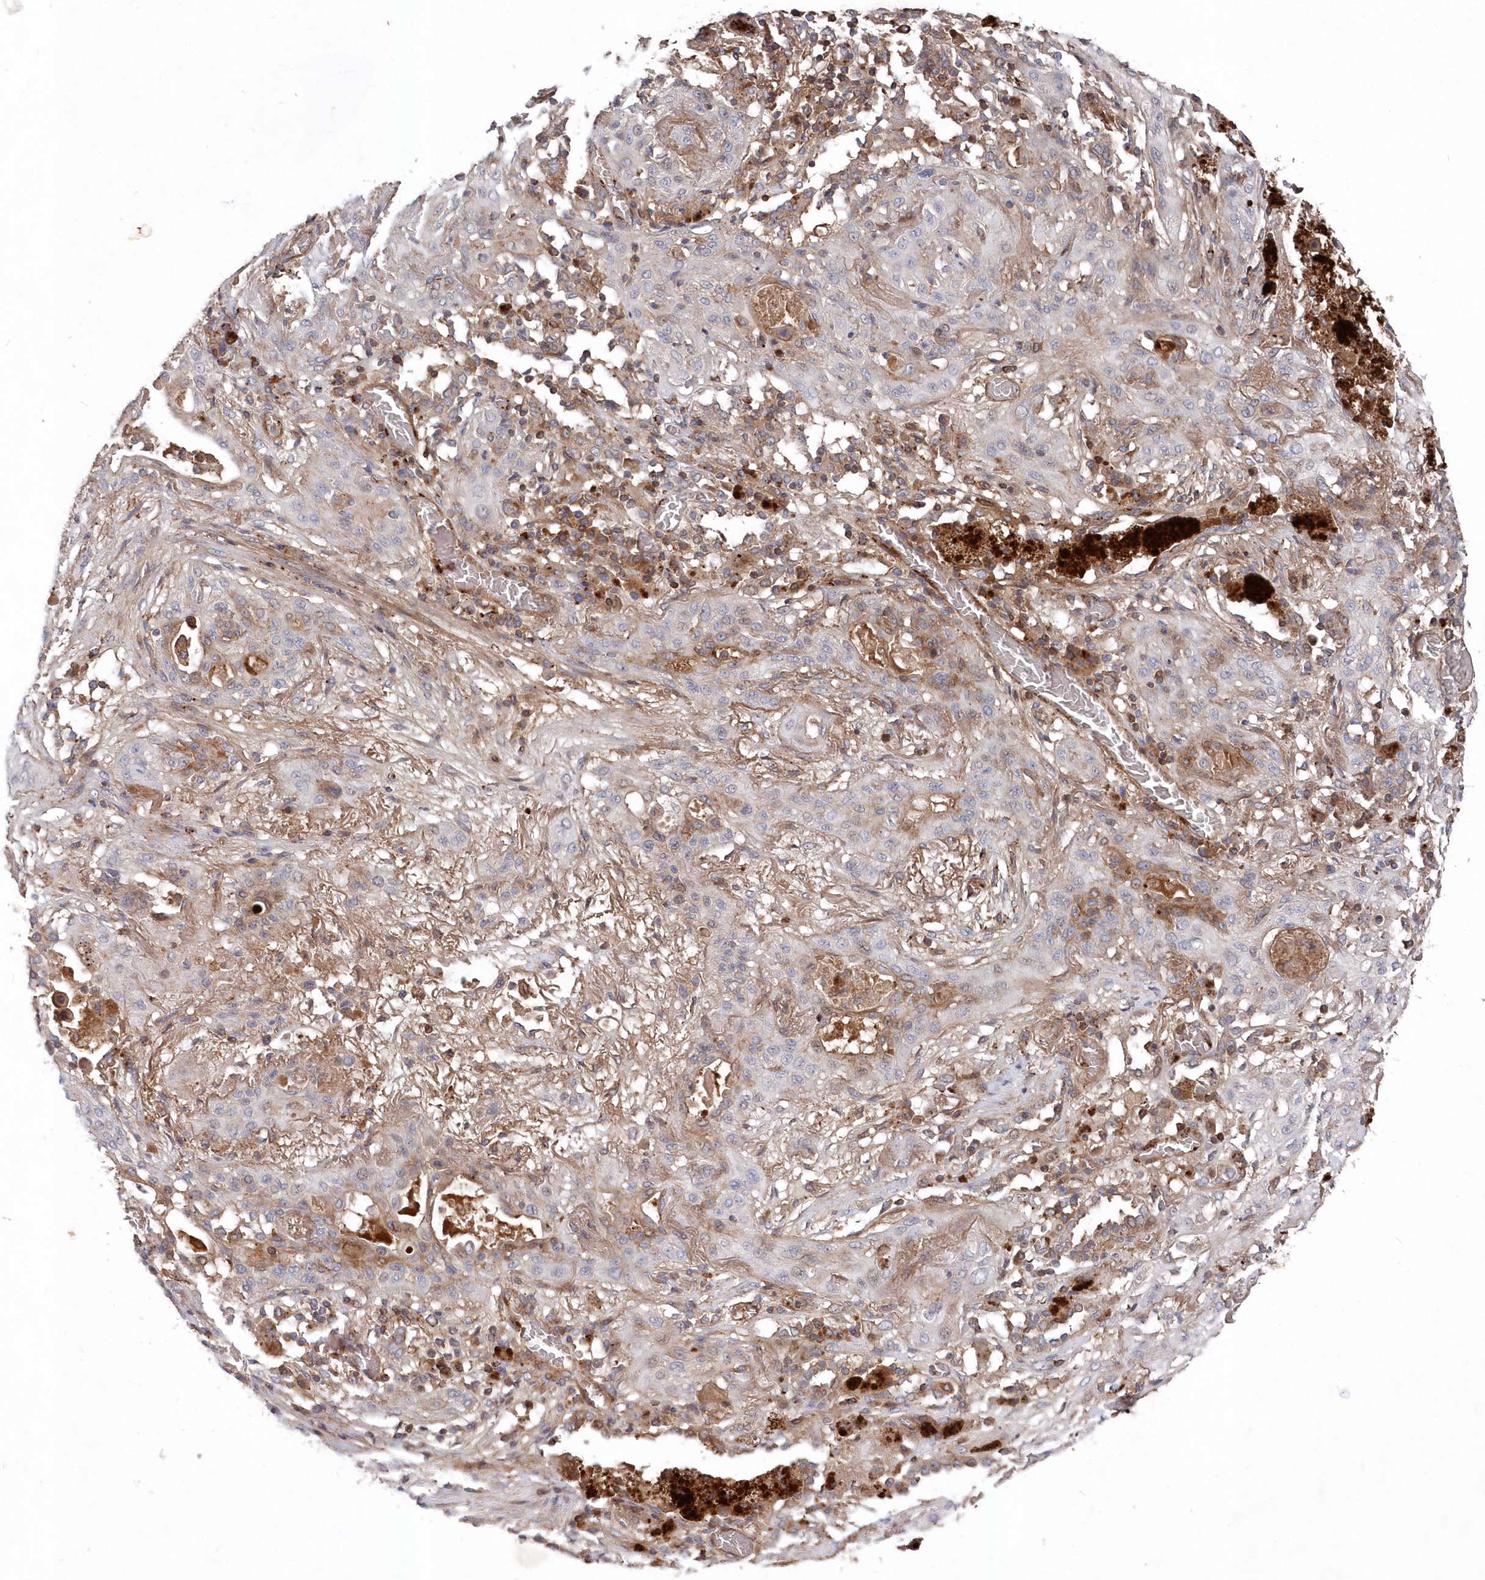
{"staining": {"intensity": "negative", "quantity": "none", "location": "none"}, "tissue": "lung cancer", "cell_type": "Tumor cells", "image_type": "cancer", "snomed": [{"axis": "morphology", "description": "Squamous cell carcinoma, NOS"}, {"axis": "topography", "description": "Lung"}], "caption": "The photomicrograph shows no significant staining in tumor cells of lung cancer.", "gene": "ABHD14B", "patient": {"sex": "female", "age": 47}}